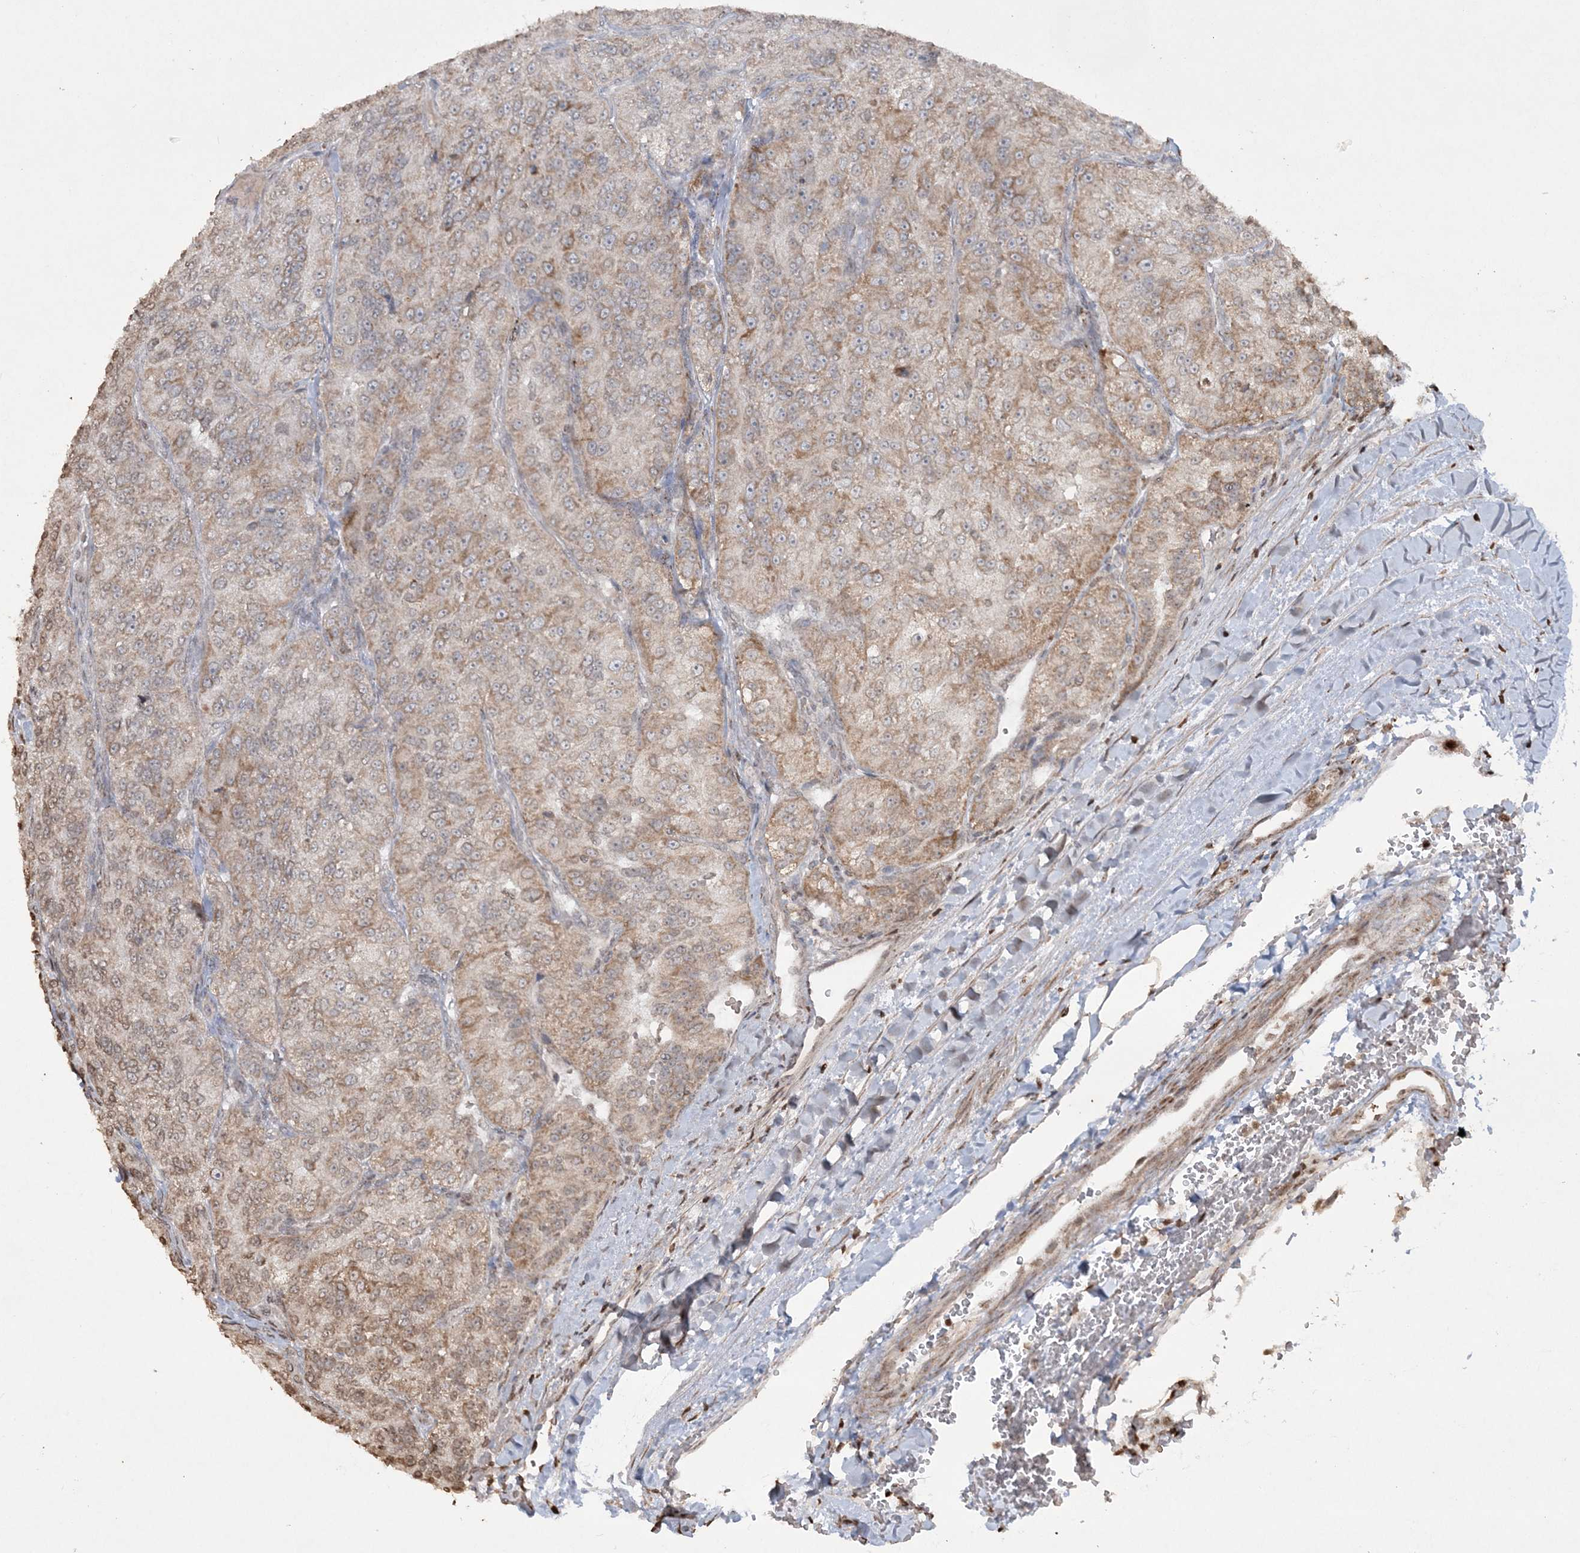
{"staining": {"intensity": "moderate", "quantity": "25%-75%", "location": "cytoplasmic/membranous"}, "tissue": "renal cancer", "cell_type": "Tumor cells", "image_type": "cancer", "snomed": [{"axis": "morphology", "description": "Adenocarcinoma, NOS"}, {"axis": "topography", "description": "Kidney"}], "caption": "Immunohistochemistry photomicrograph of human renal cancer (adenocarcinoma) stained for a protein (brown), which reveals medium levels of moderate cytoplasmic/membranous positivity in about 25%-75% of tumor cells.", "gene": "TTC7A", "patient": {"sex": "female", "age": 63}}